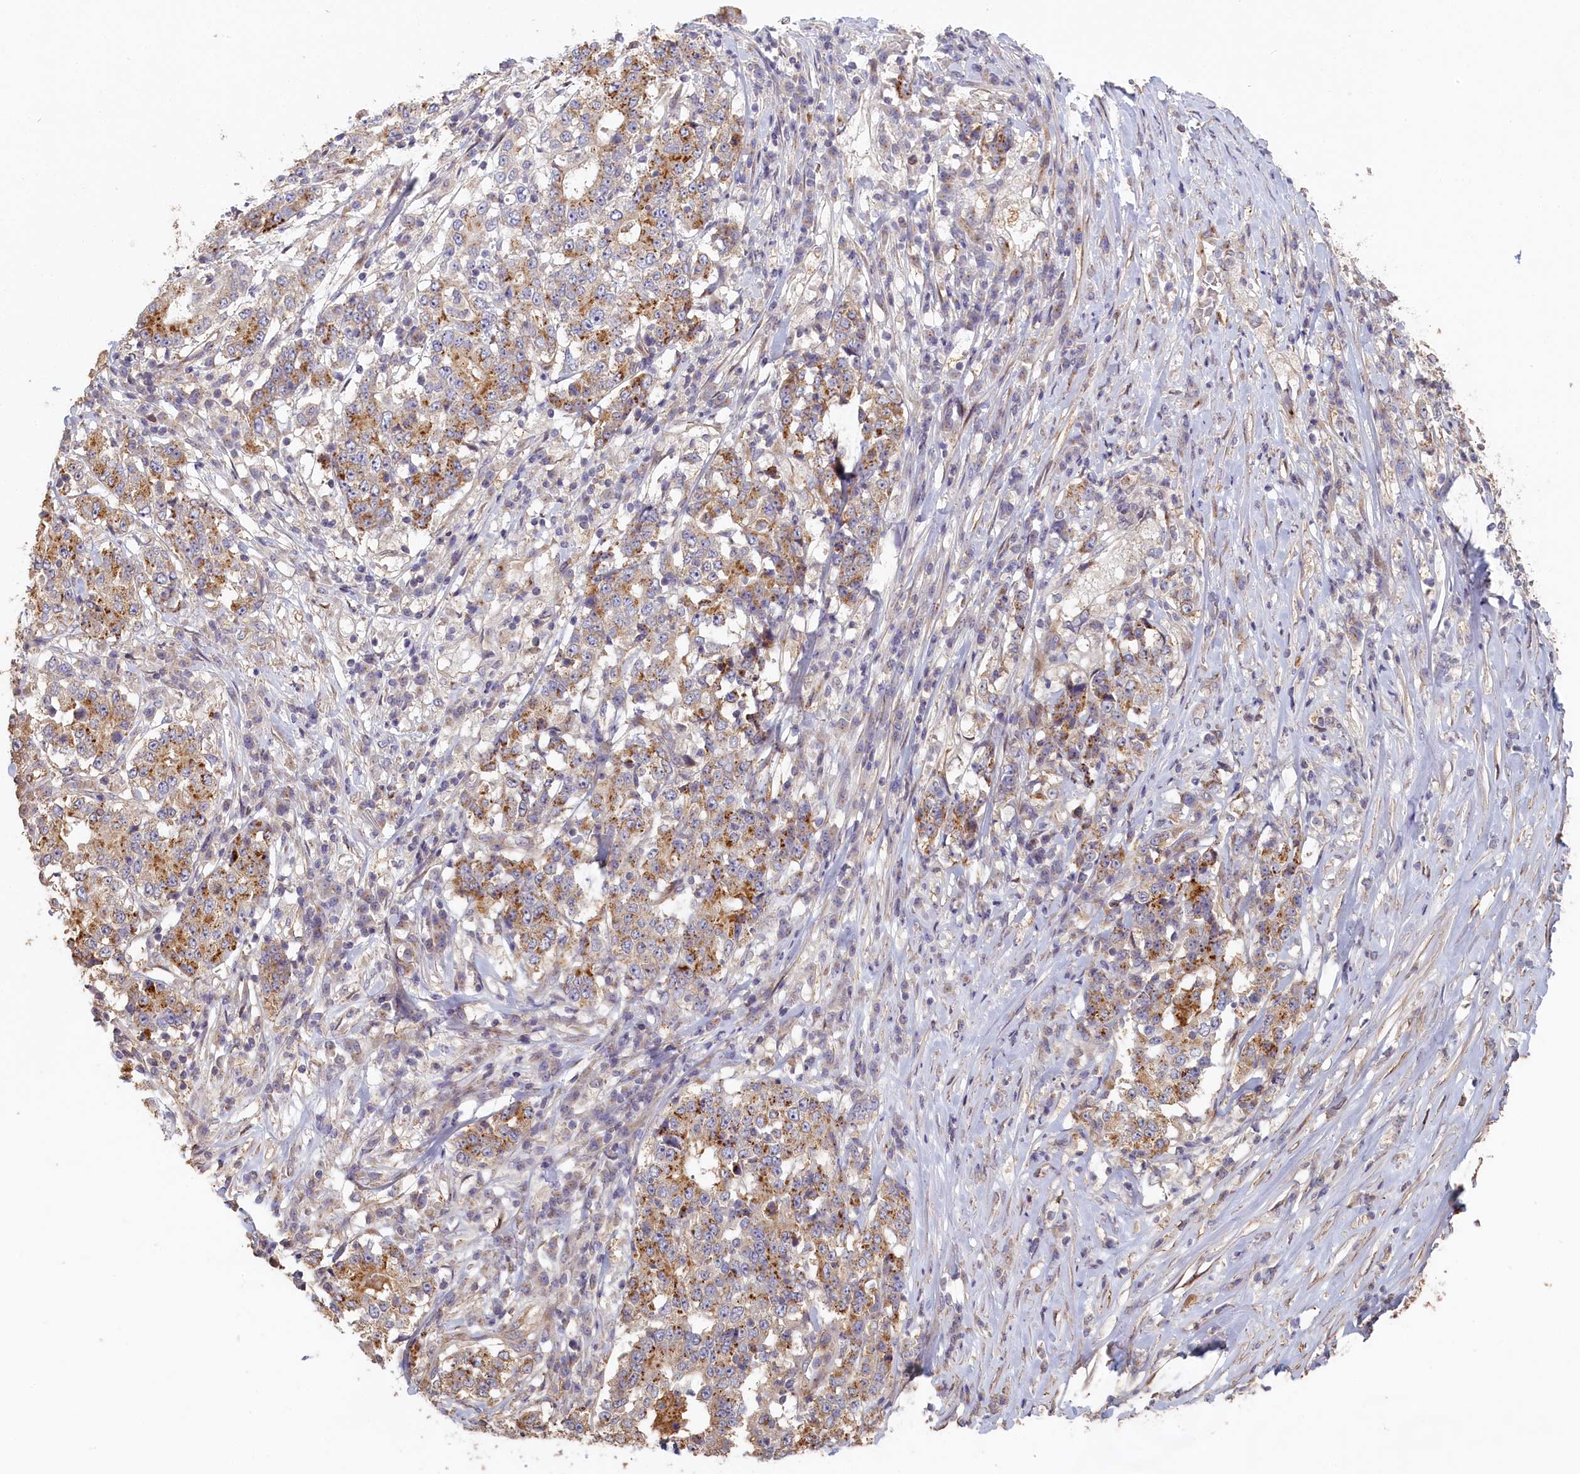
{"staining": {"intensity": "moderate", "quantity": "25%-75%", "location": "cytoplasmic/membranous"}, "tissue": "stomach cancer", "cell_type": "Tumor cells", "image_type": "cancer", "snomed": [{"axis": "morphology", "description": "Adenocarcinoma, NOS"}, {"axis": "topography", "description": "Stomach"}], "caption": "Immunohistochemical staining of stomach adenocarcinoma reveals medium levels of moderate cytoplasmic/membranous positivity in approximately 25%-75% of tumor cells.", "gene": "STX16", "patient": {"sex": "male", "age": 59}}